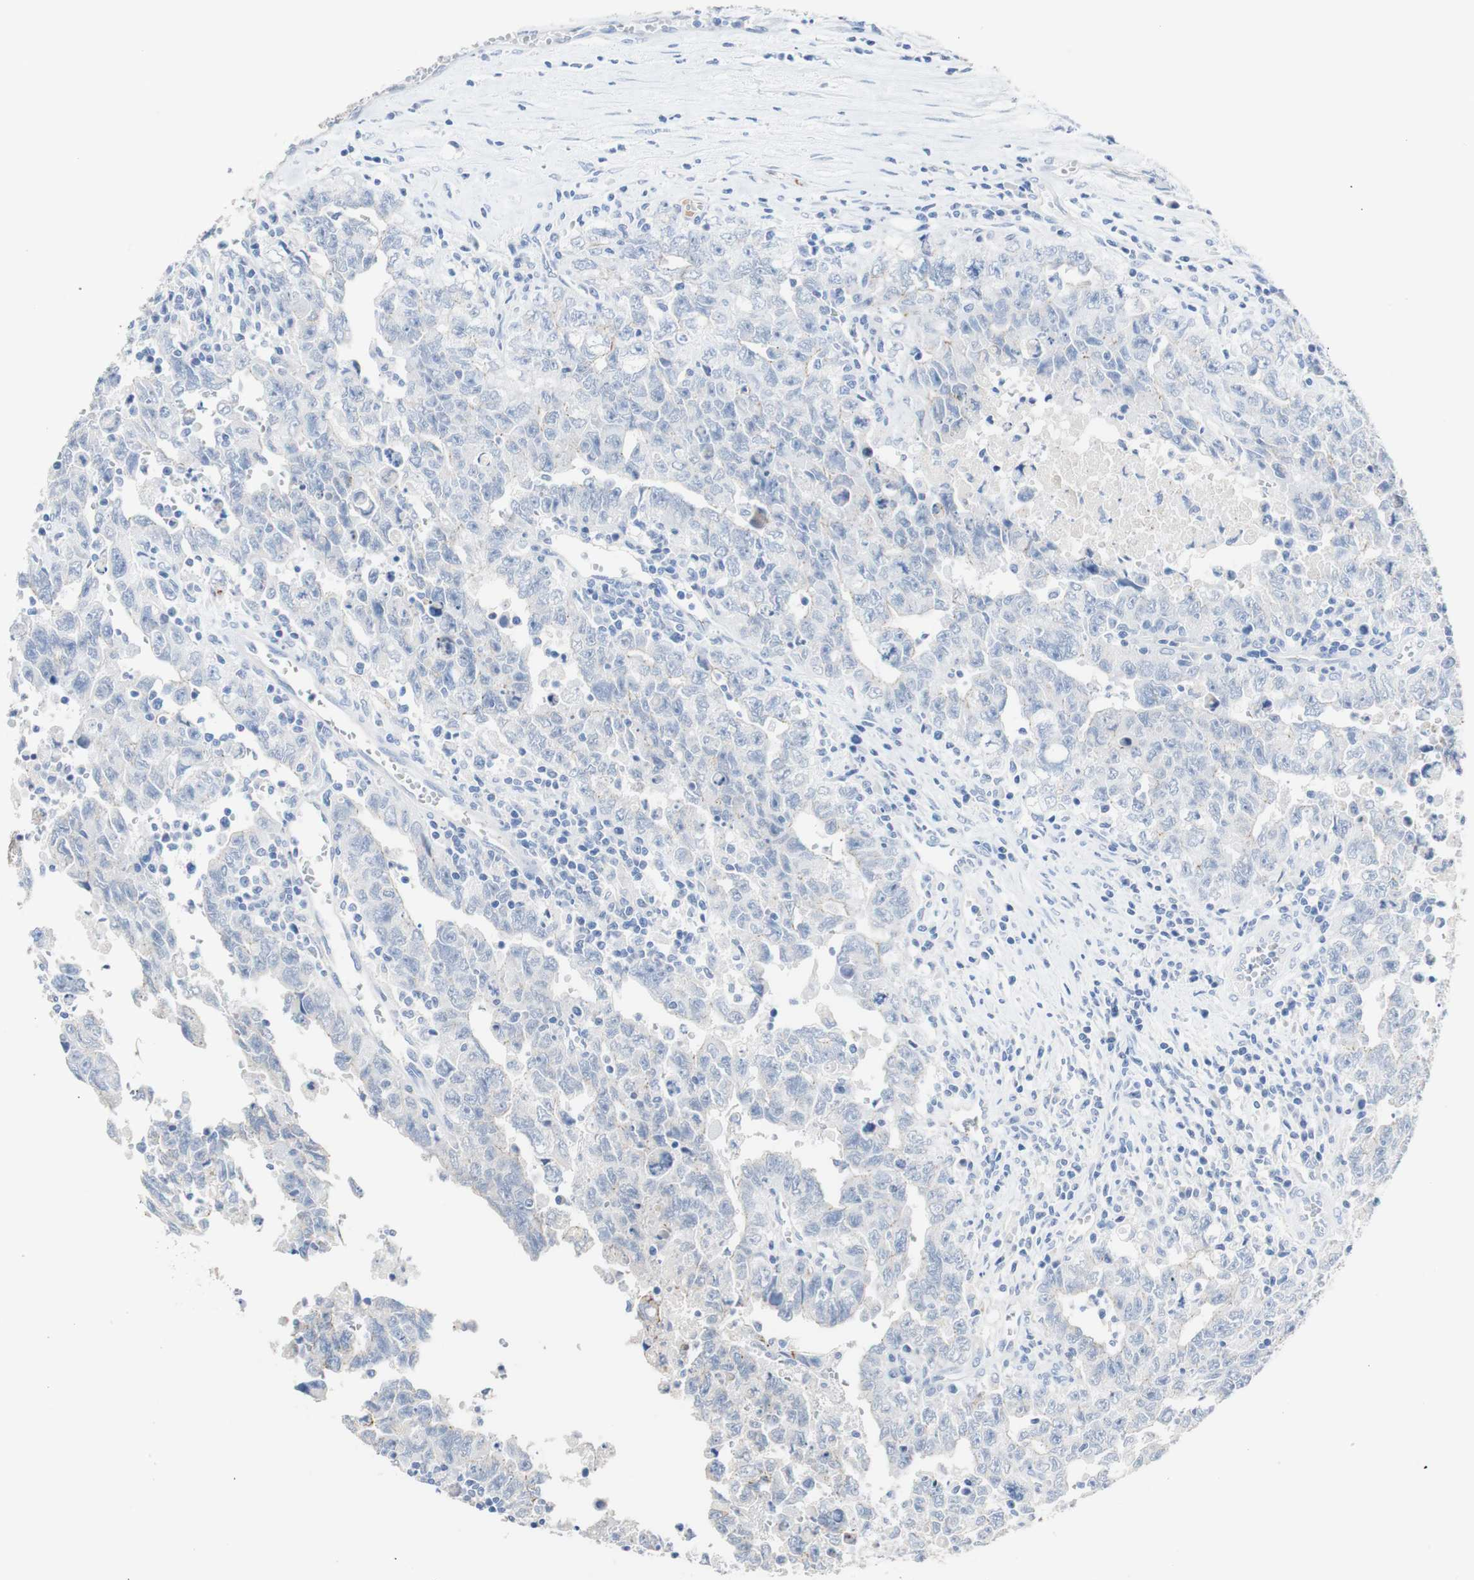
{"staining": {"intensity": "moderate", "quantity": "<25%", "location": "cytoplasmic/membranous"}, "tissue": "testis cancer", "cell_type": "Tumor cells", "image_type": "cancer", "snomed": [{"axis": "morphology", "description": "Carcinoma, Embryonal, NOS"}, {"axis": "topography", "description": "Testis"}], "caption": "This micrograph exhibits immunohistochemistry (IHC) staining of testis cancer, with low moderate cytoplasmic/membranous staining in approximately <25% of tumor cells.", "gene": "DSC2", "patient": {"sex": "male", "age": 28}}